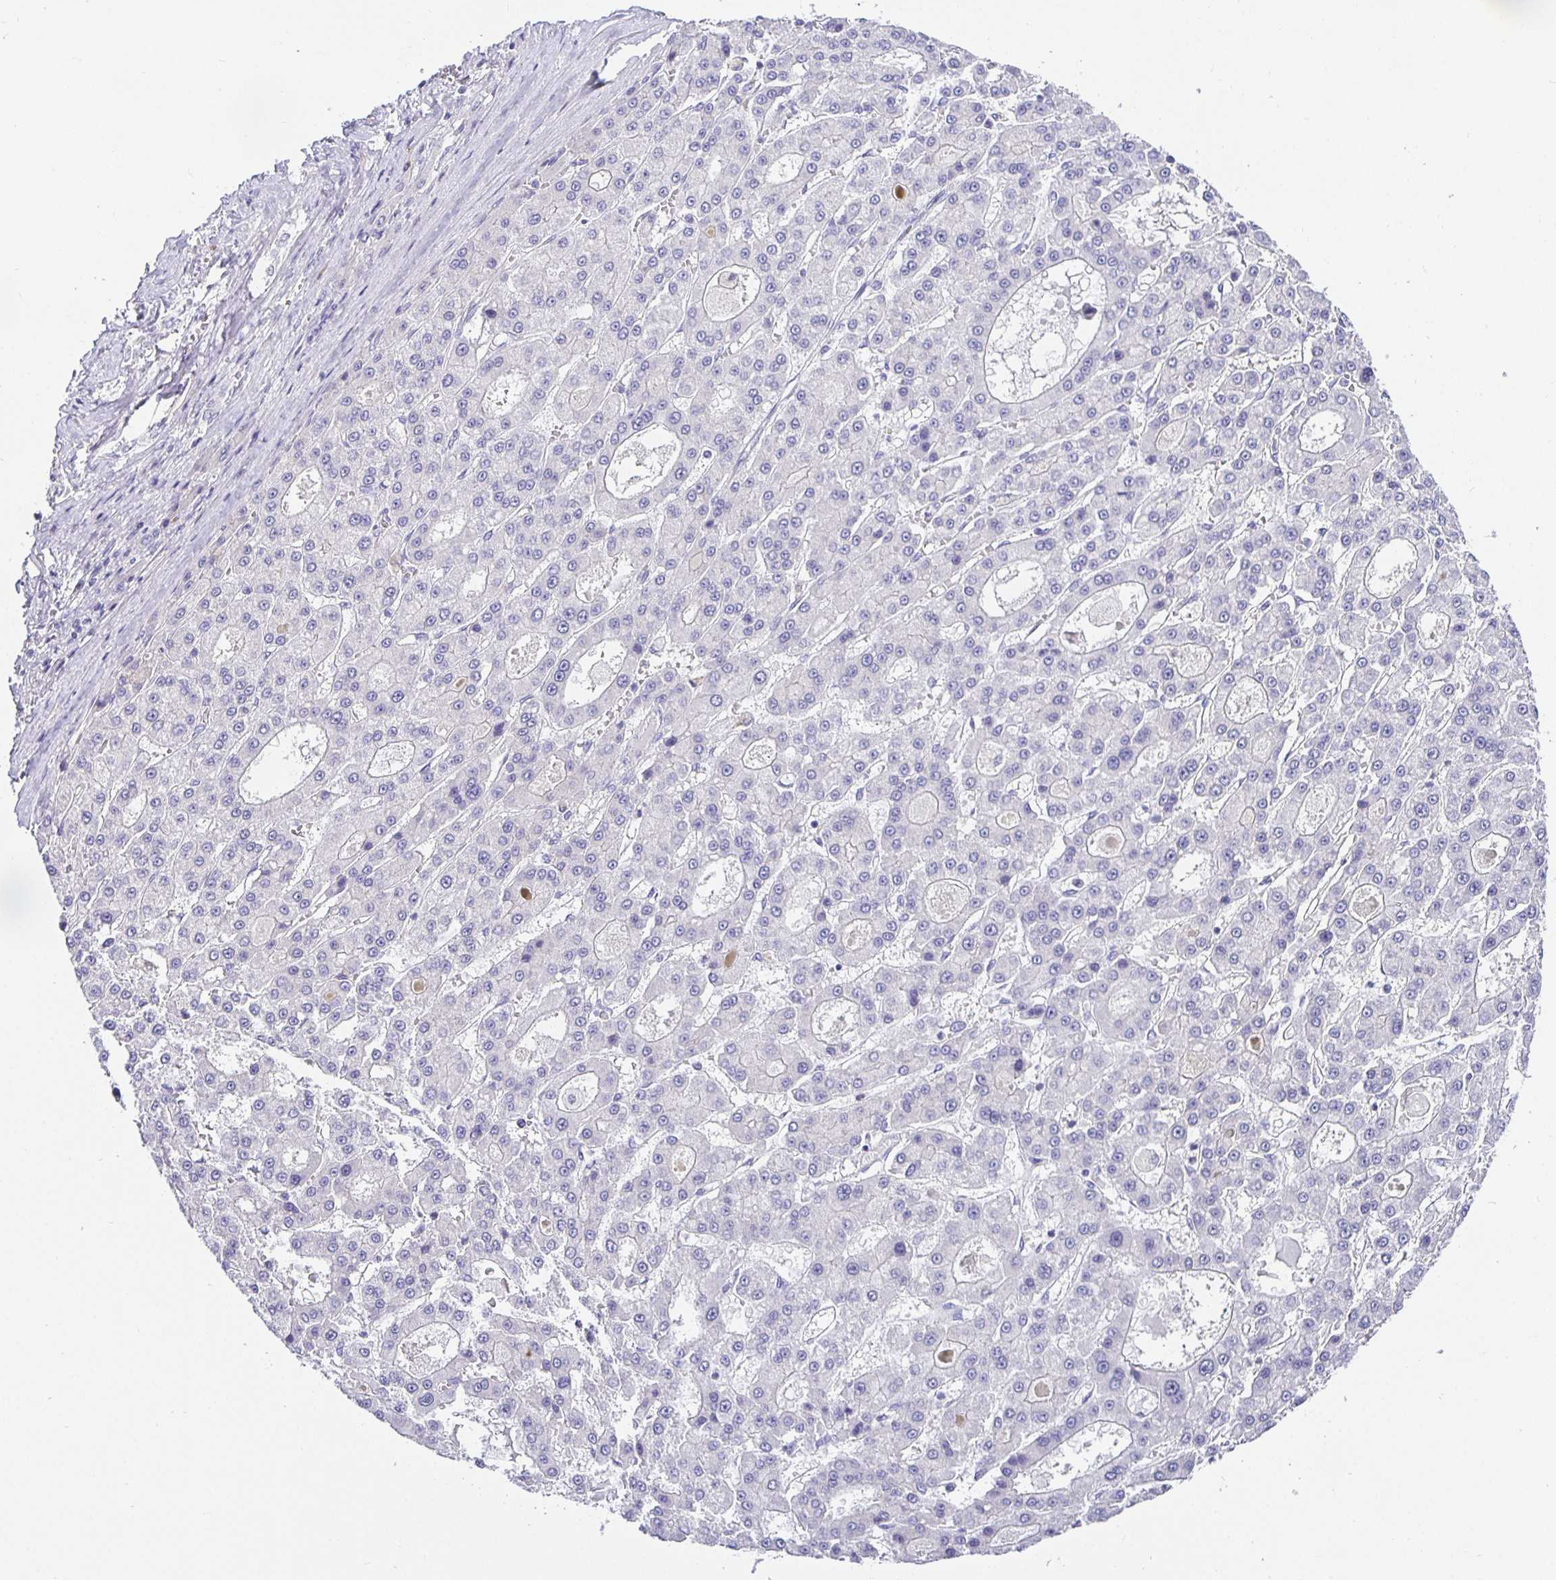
{"staining": {"intensity": "negative", "quantity": "none", "location": "none"}, "tissue": "liver cancer", "cell_type": "Tumor cells", "image_type": "cancer", "snomed": [{"axis": "morphology", "description": "Carcinoma, Hepatocellular, NOS"}, {"axis": "topography", "description": "Liver"}], "caption": "A high-resolution histopathology image shows immunohistochemistry (IHC) staining of hepatocellular carcinoma (liver), which displays no significant expression in tumor cells.", "gene": "OPALIN", "patient": {"sex": "male", "age": 70}}